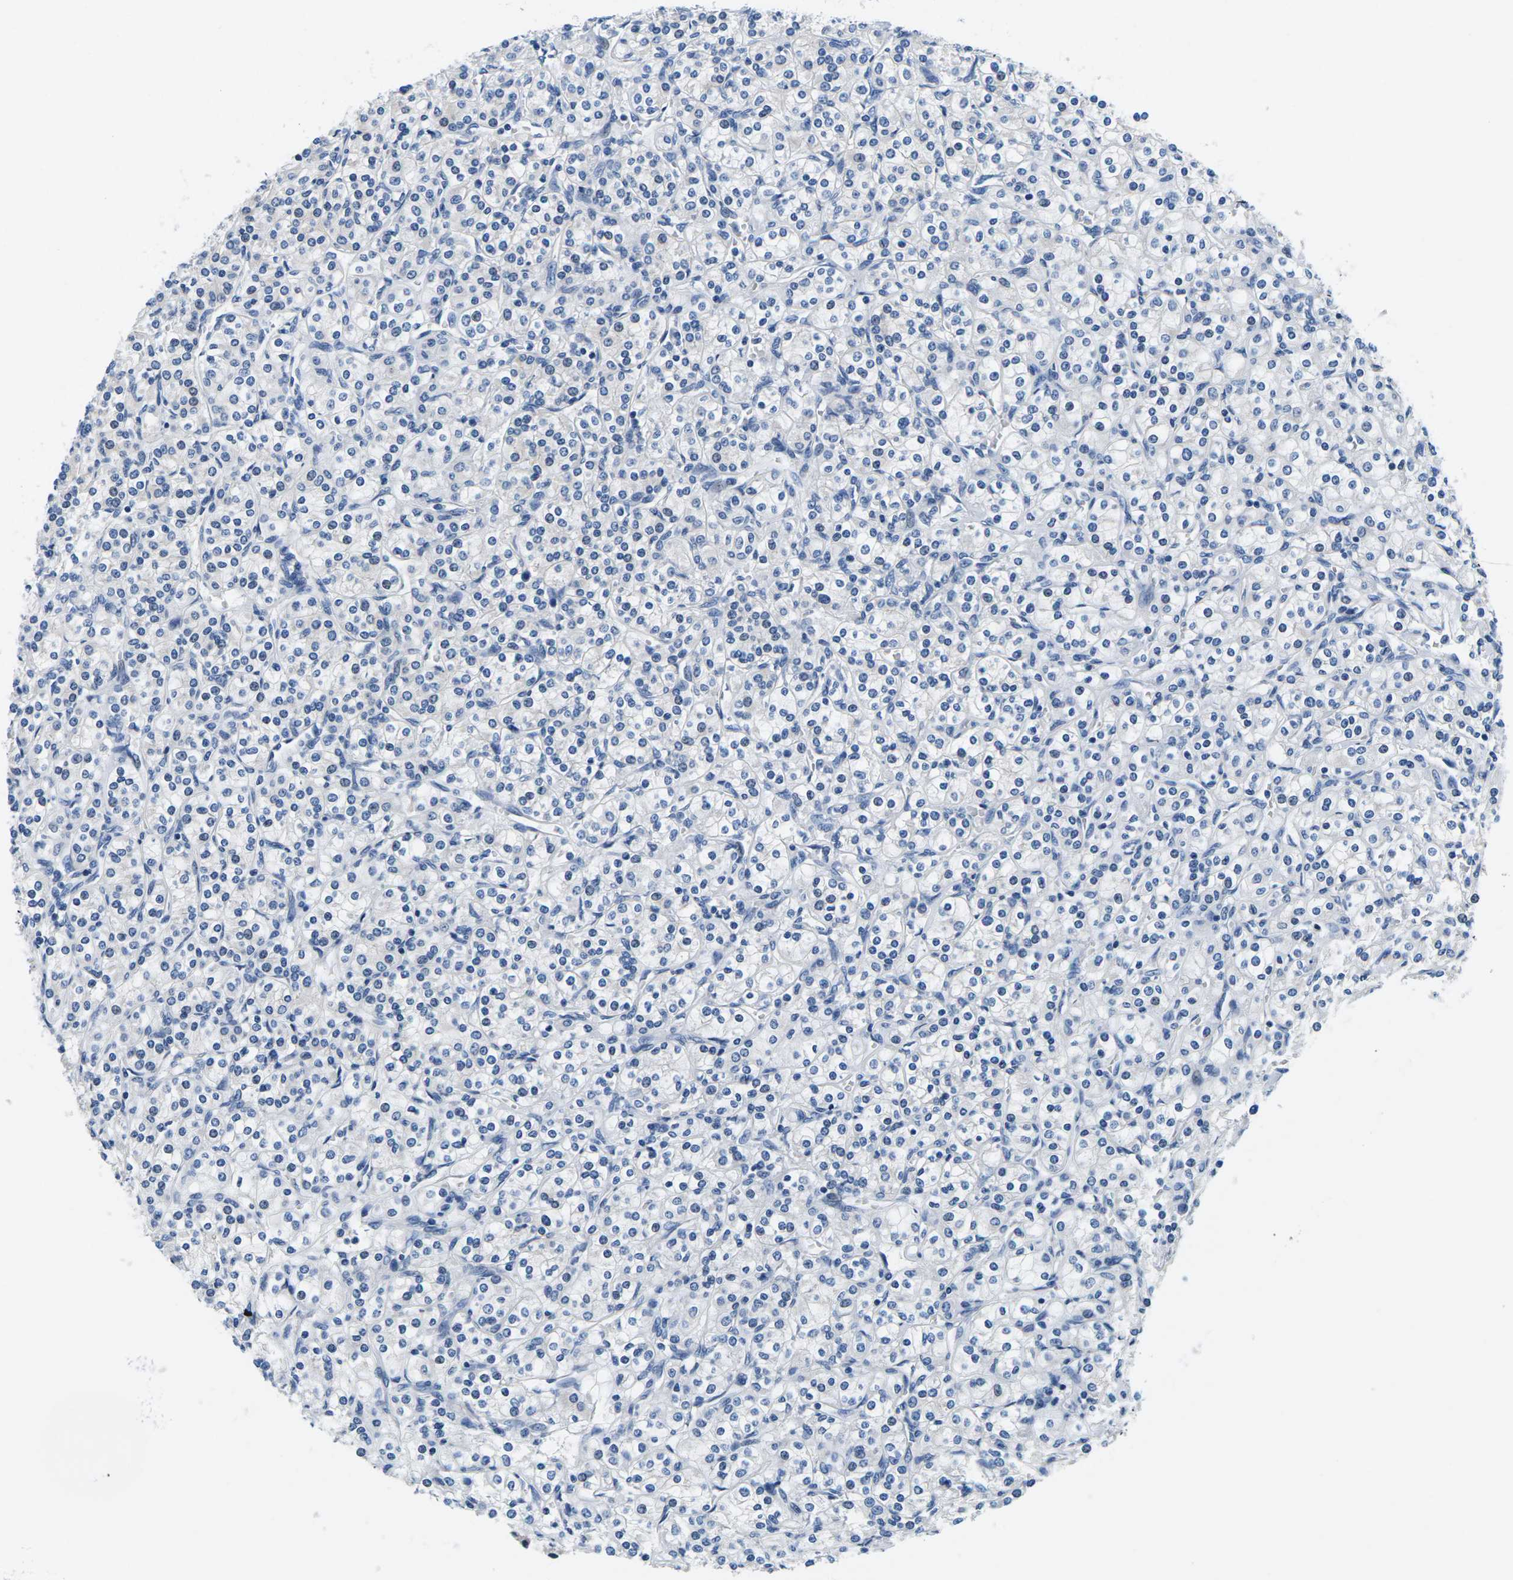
{"staining": {"intensity": "negative", "quantity": "none", "location": "none"}, "tissue": "renal cancer", "cell_type": "Tumor cells", "image_type": "cancer", "snomed": [{"axis": "morphology", "description": "Adenocarcinoma, NOS"}, {"axis": "topography", "description": "Kidney"}], "caption": "Adenocarcinoma (renal) was stained to show a protein in brown. There is no significant positivity in tumor cells.", "gene": "TSPAN2", "patient": {"sex": "male", "age": 77}}